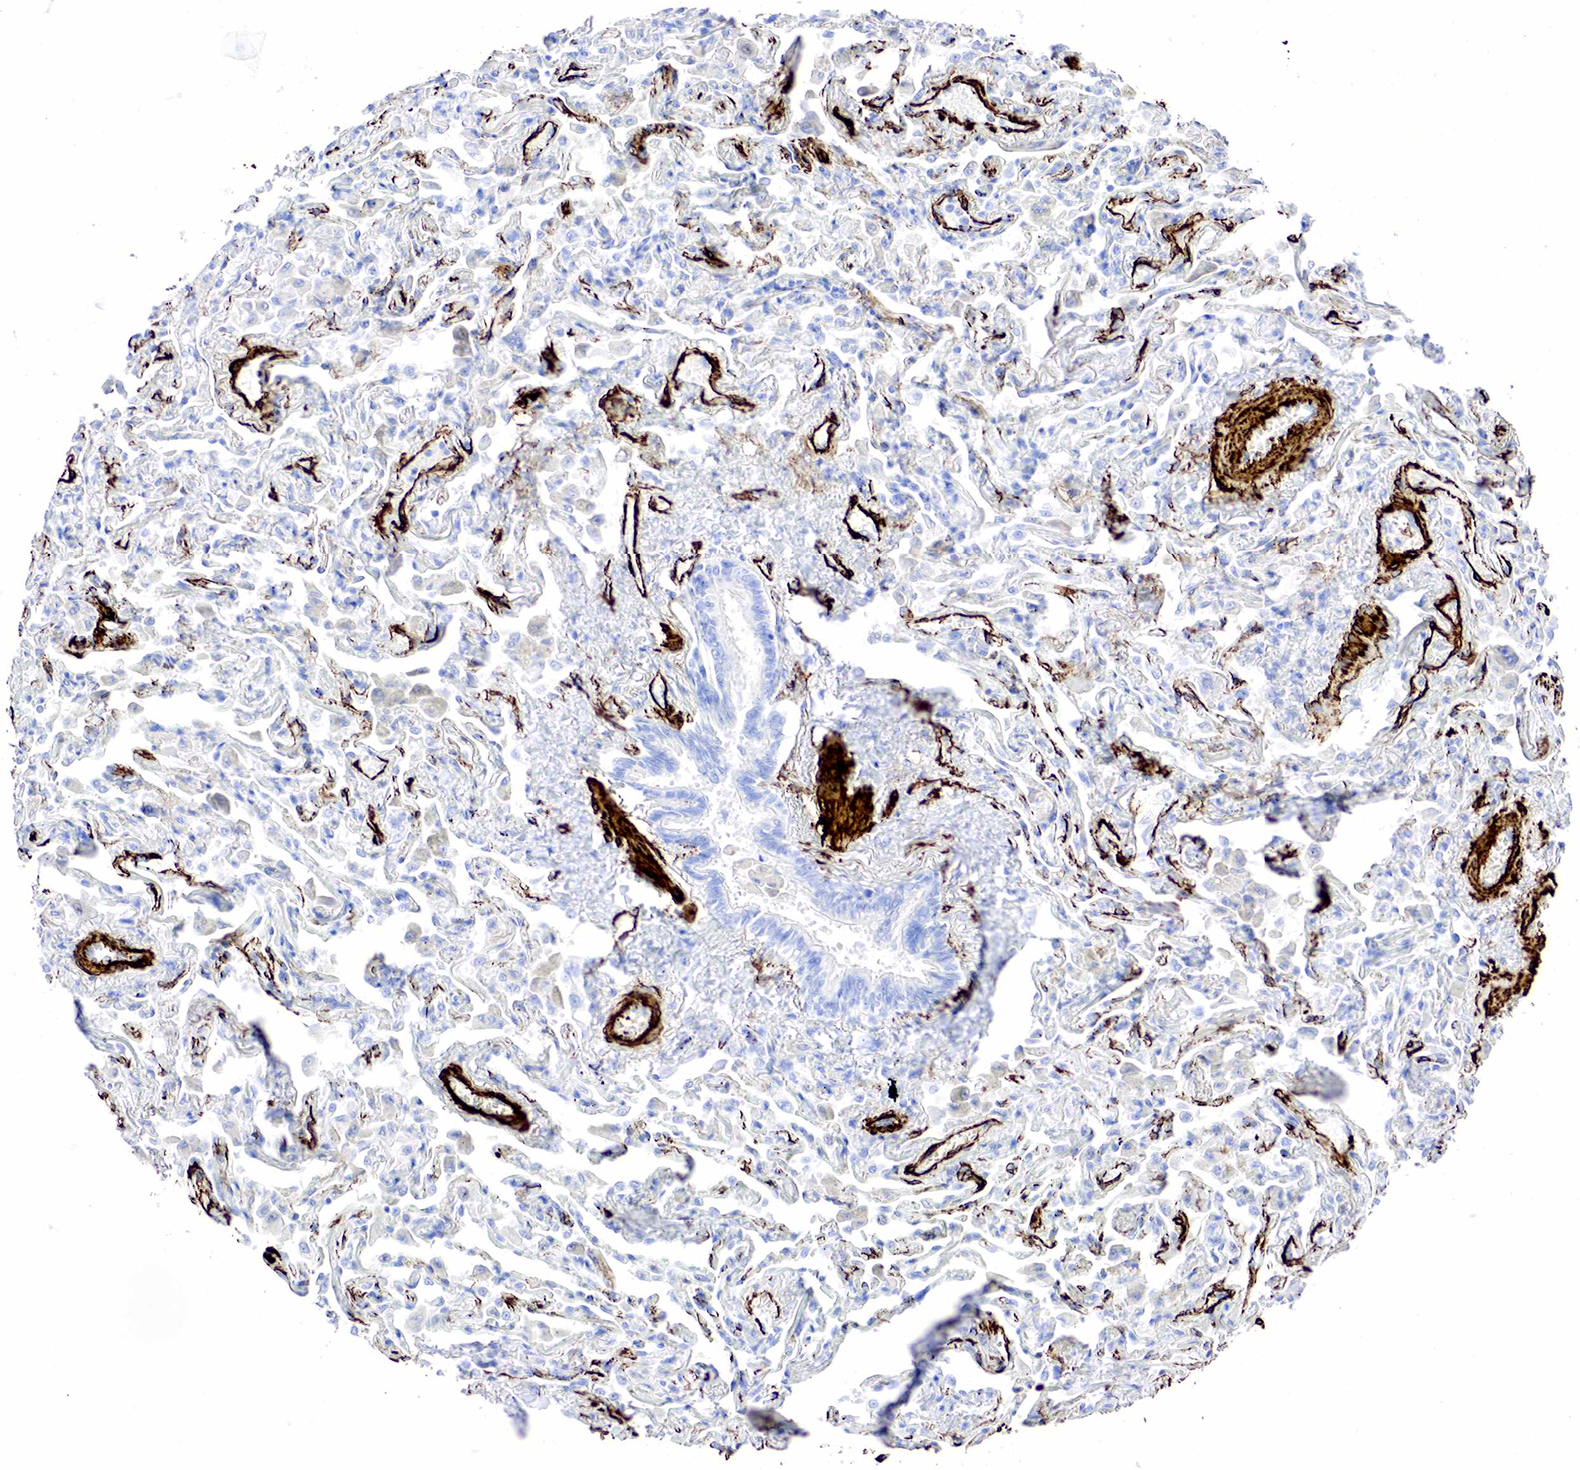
{"staining": {"intensity": "negative", "quantity": "none", "location": "none"}, "tissue": "lung", "cell_type": "Alveolar cells", "image_type": "normal", "snomed": [{"axis": "morphology", "description": "Normal tissue, NOS"}, {"axis": "topography", "description": "Lung"}], "caption": "Photomicrograph shows no protein expression in alveolar cells of unremarkable lung.", "gene": "ACTA2", "patient": {"sex": "male", "age": 73}}